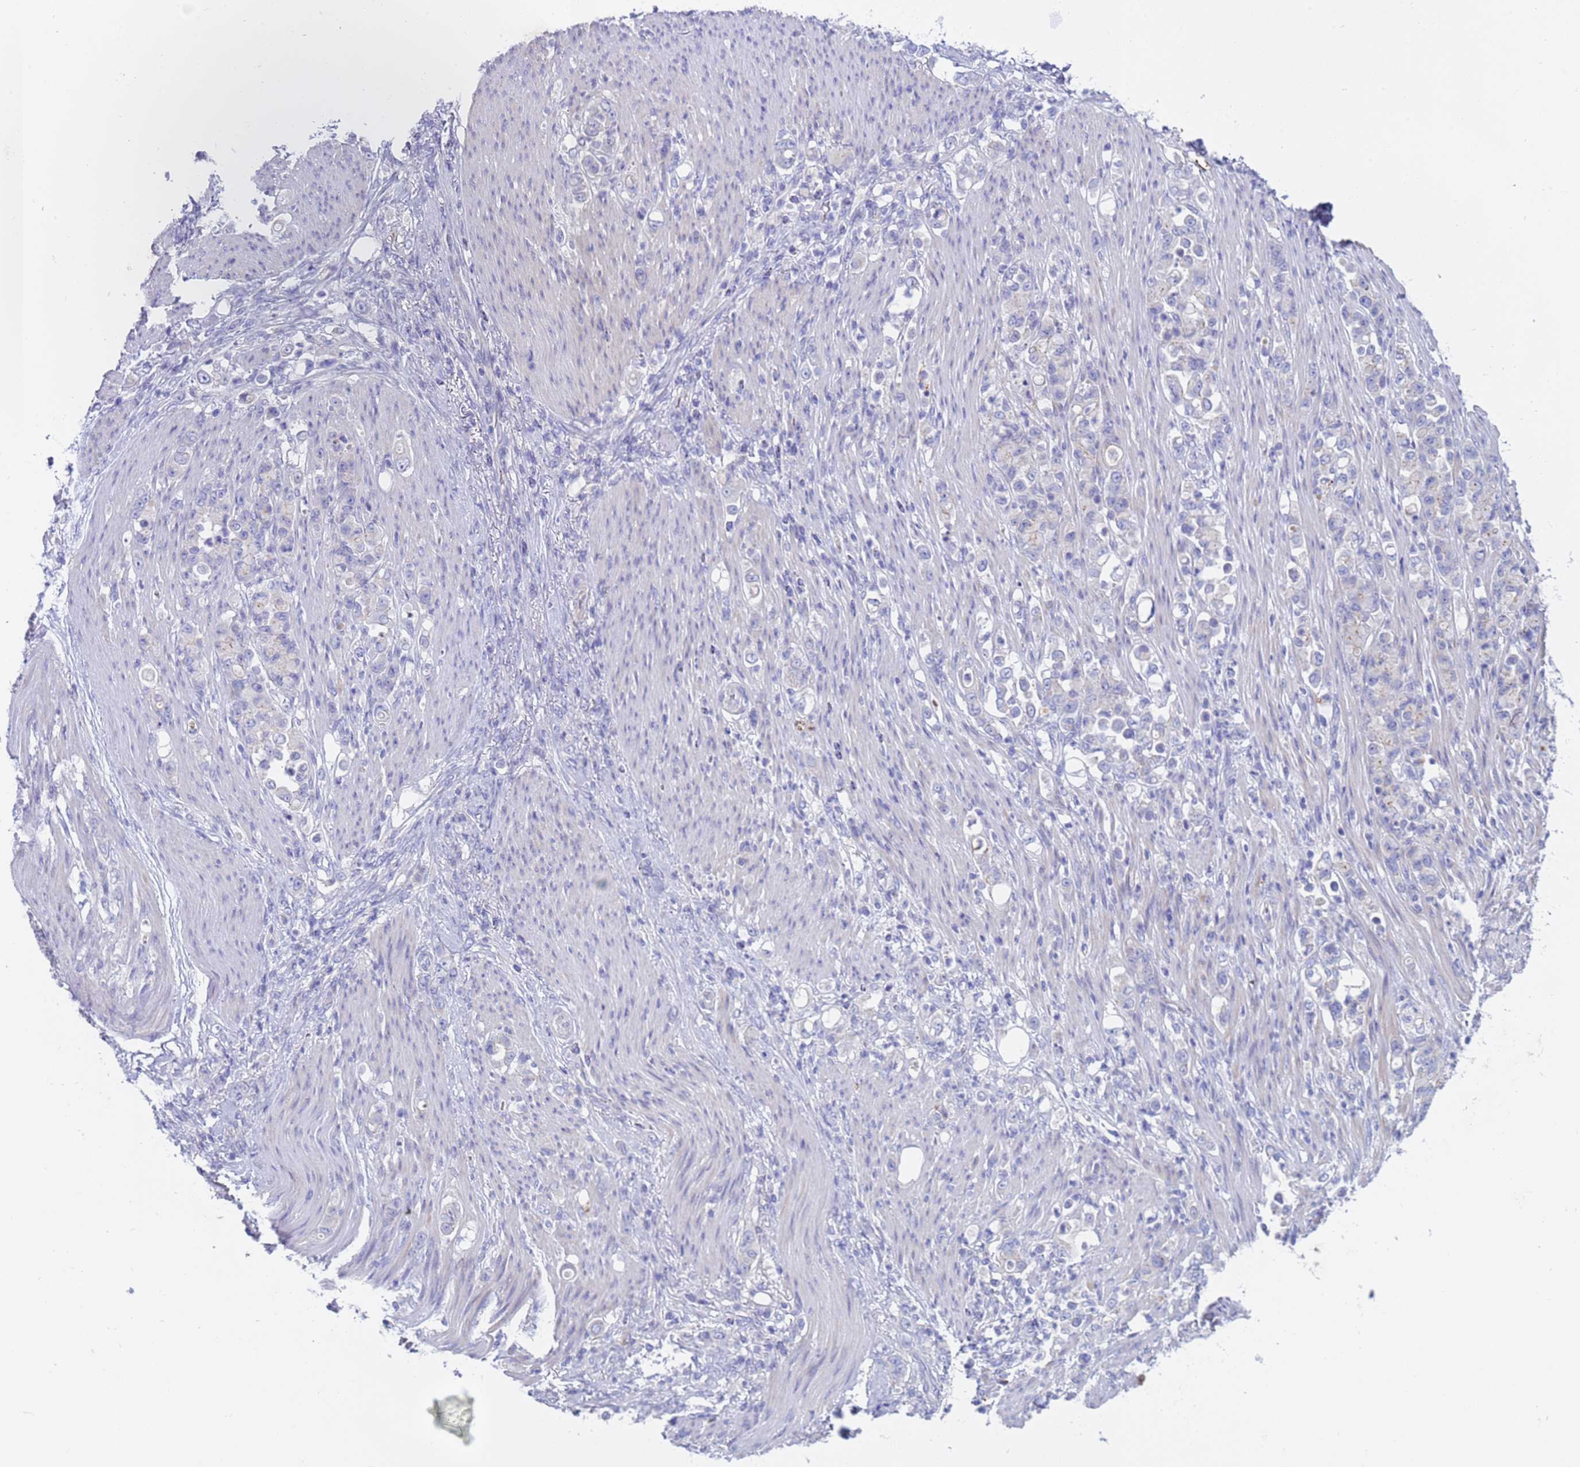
{"staining": {"intensity": "negative", "quantity": "none", "location": "none"}, "tissue": "stomach cancer", "cell_type": "Tumor cells", "image_type": "cancer", "snomed": [{"axis": "morphology", "description": "Normal tissue, NOS"}, {"axis": "morphology", "description": "Adenocarcinoma, NOS"}, {"axis": "topography", "description": "Stomach"}], "caption": "Tumor cells are negative for protein expression in human stomach cancer (adenocarcinoma).", "gene": "C4orf46", "patient": {"sex": "female", "age": 79}}